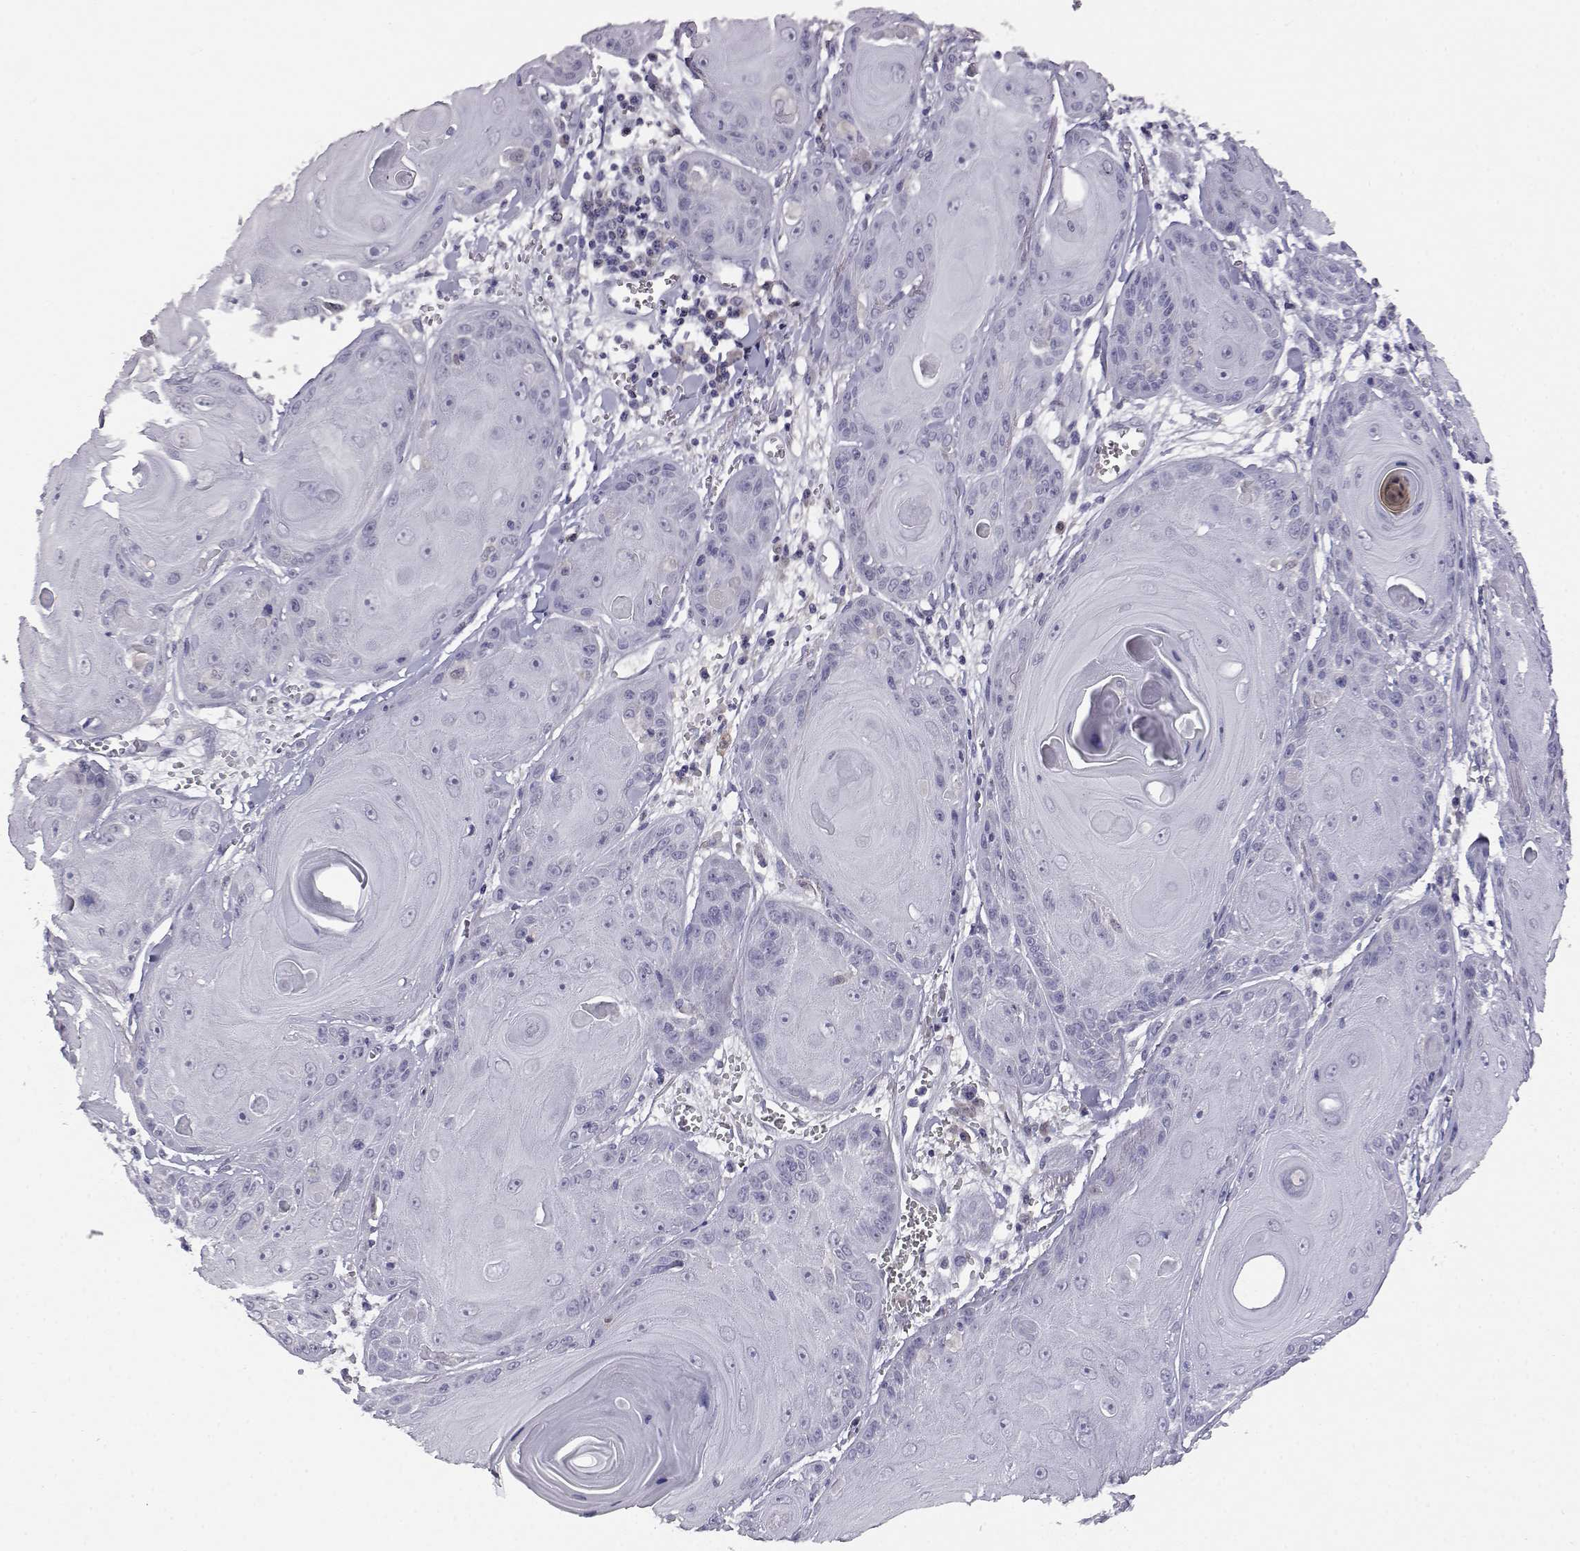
{"staining": {"intensity": "negative", "quantity": "none", "location": "none"}, "tissue": "skin cancer", "cell_type": "Tumor cells", "image_type": "cancer", "snomed": [{"axis": "morphology", "description": "Squamous cell carcinoma, NOS"}, {"axis": "topography", "description": "Skin"}, {"axis": "topography", "description": "Vulva"}], "caption": "Immunohistochemistry histopathology image of human squamous cell carcinoma (skin) stained for a protein (brown), which demonstrates no positivity in tumor cells. (Immunohistochemistry, brightfield microscopy, high magnification).", "gene": "AKR1B1", "patient": {"sex": "female", "age": 85}}